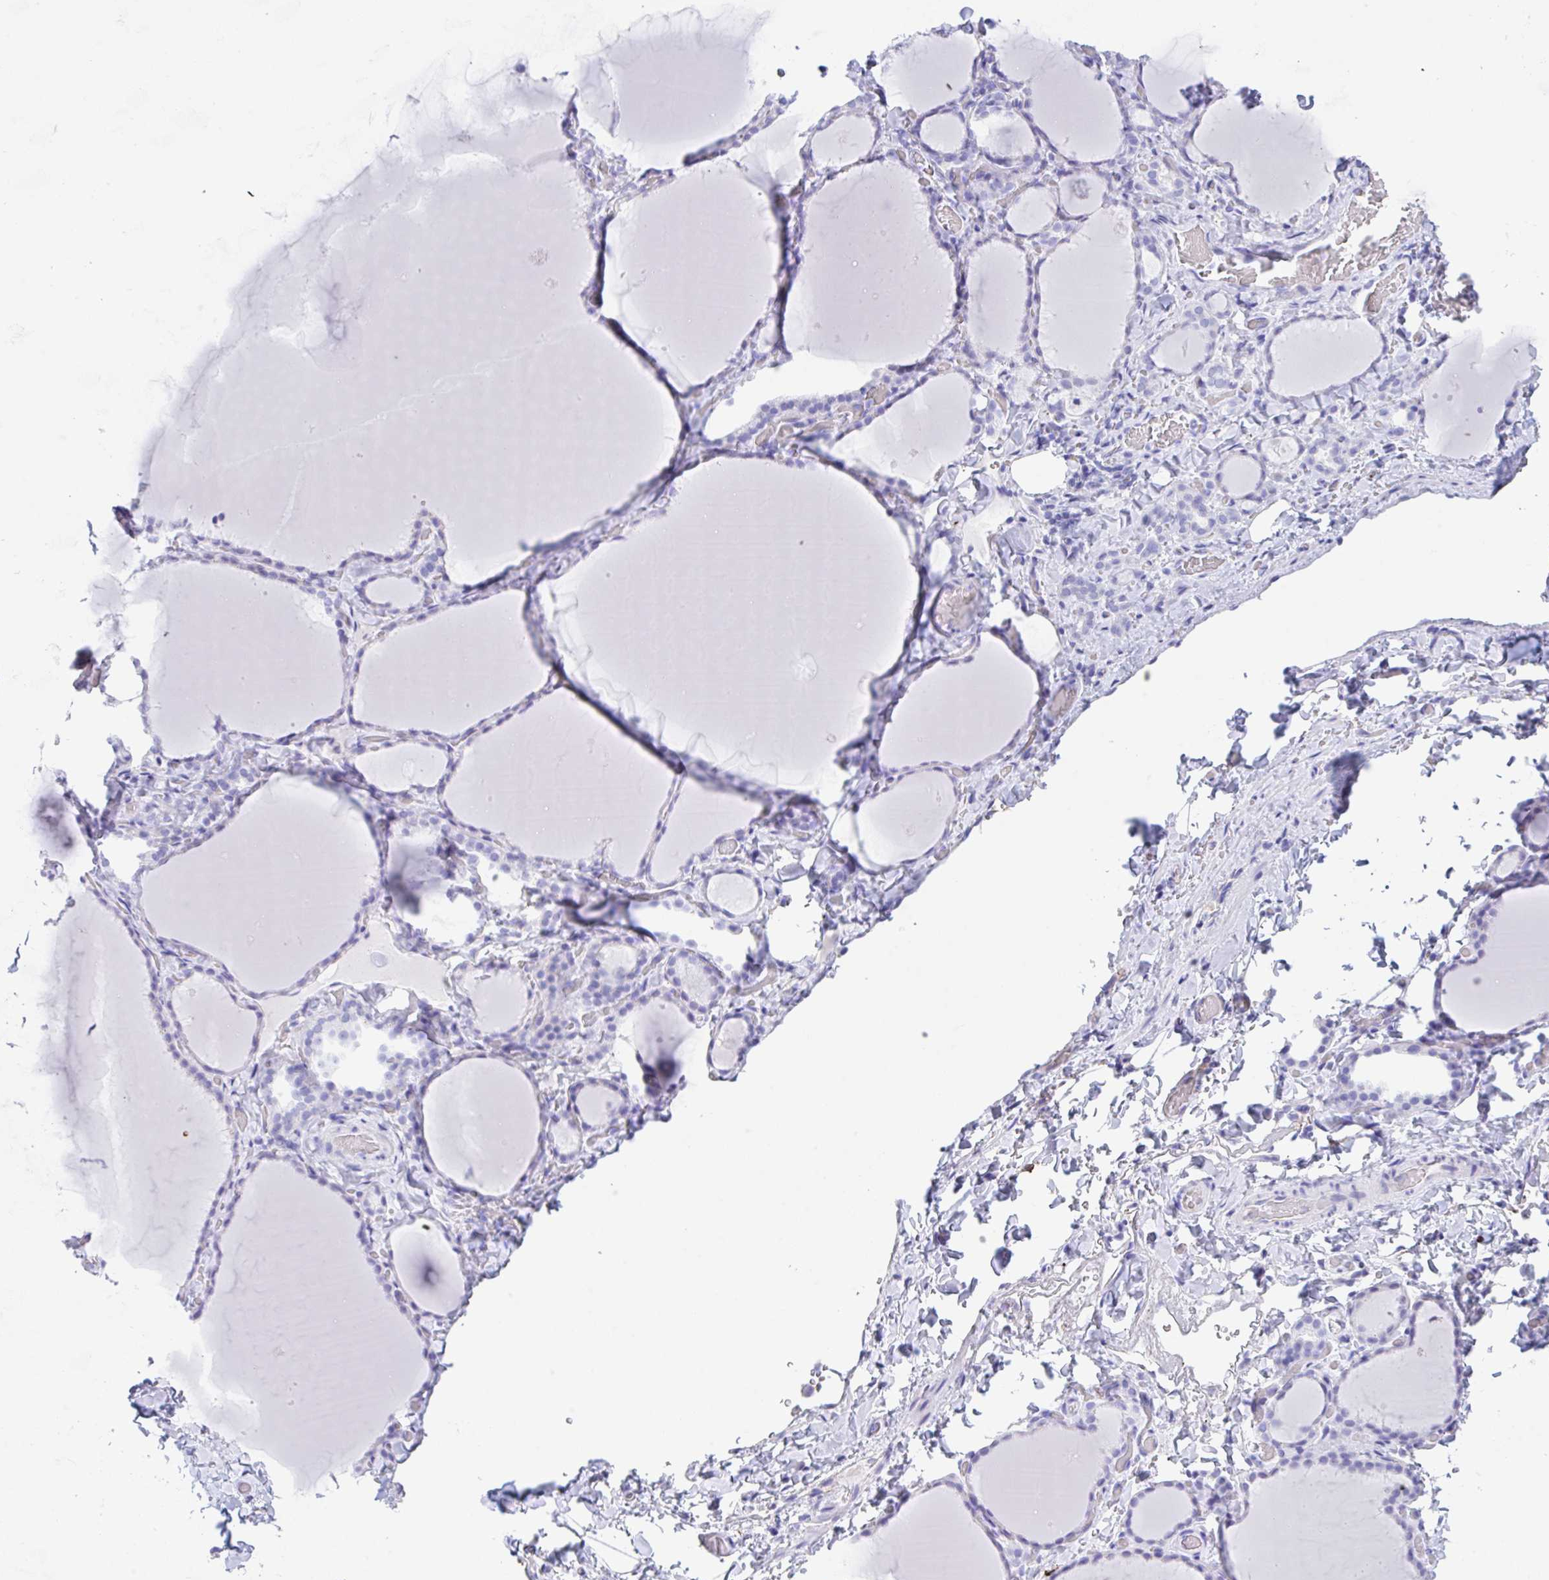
{"staining": {"intensity": "negative", "quantity": "none", "location": "none"}, "tissue": "thyroid gland", "cell_type": "Glandular cells", "image_type": "normal", "snomed": [{"axis": "morphology", "description": "Normal tissue, NOS"}, {"axis": "topography", "description": "Thyroid gland"}], "caption": "High magnification brightfield microscopy of benign thyroid gland stained with DAB (brown) and counterstained with hematoxylin (blue): glandular cells show no significant staining.", "gene": "NDUFAF8", "patient": {"sex": "female", "age": 22}}